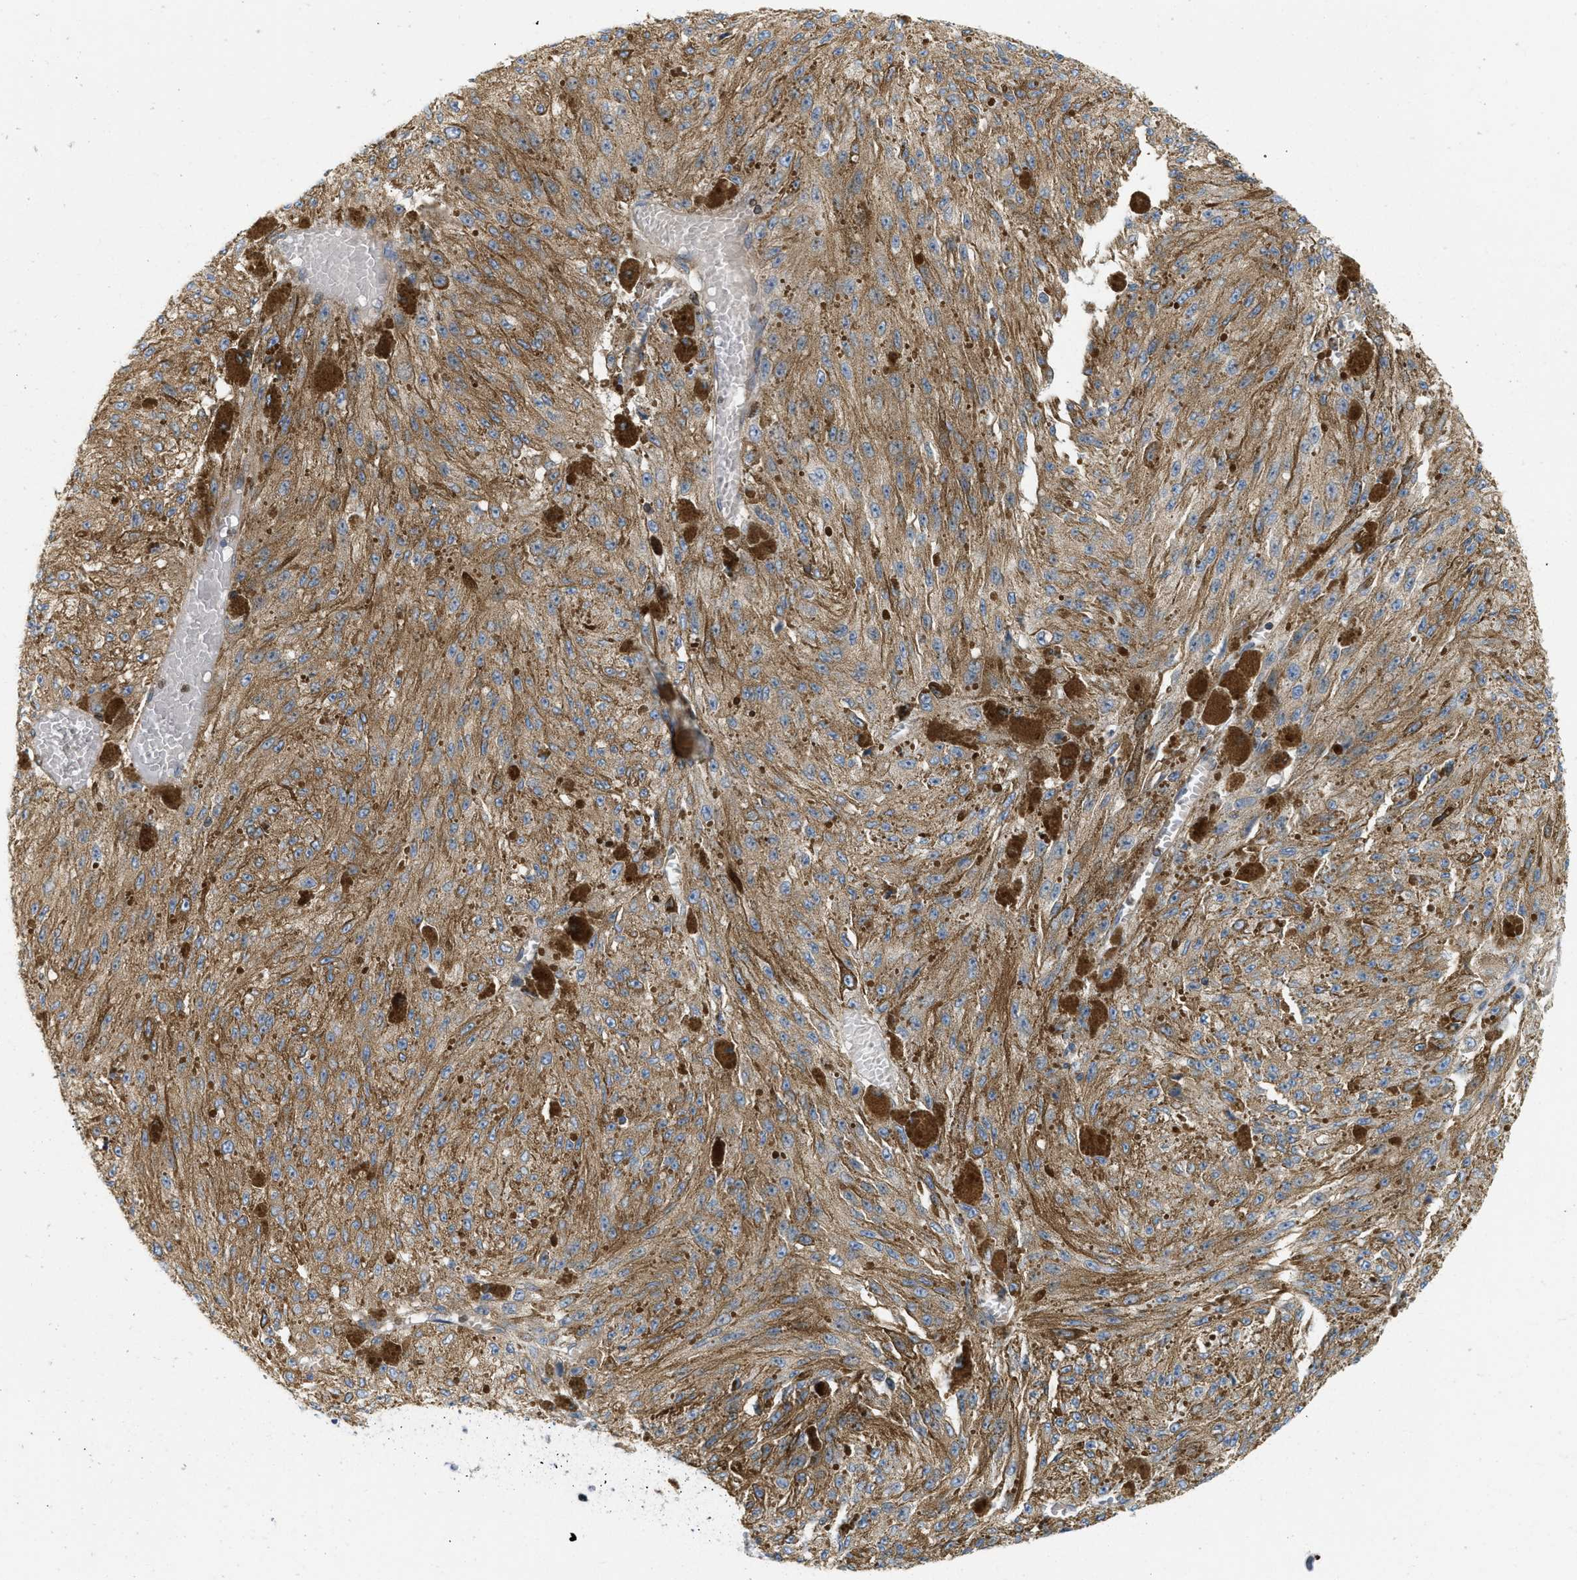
{"staining": {"intensity": "moderate", "quantity": ">75%", "location": "cytoplasmic/membranous"}, "tissue": "melanoma", "cell_type": "Tumor cells", "image_type": "cancer", "snomed": [{"axis": "morphology", "description": "Malignant melanoma, NOS"}, {"axis": "topography", "description": "Other"}], "caption": "A brown stain shows moderate cytoplasmic/membranous staining of a protein in malignant melanoma tumor cells. Nuclei are stained in blue.", "gene": "STRN", "patient": {"sex": "male", "age": 79}}